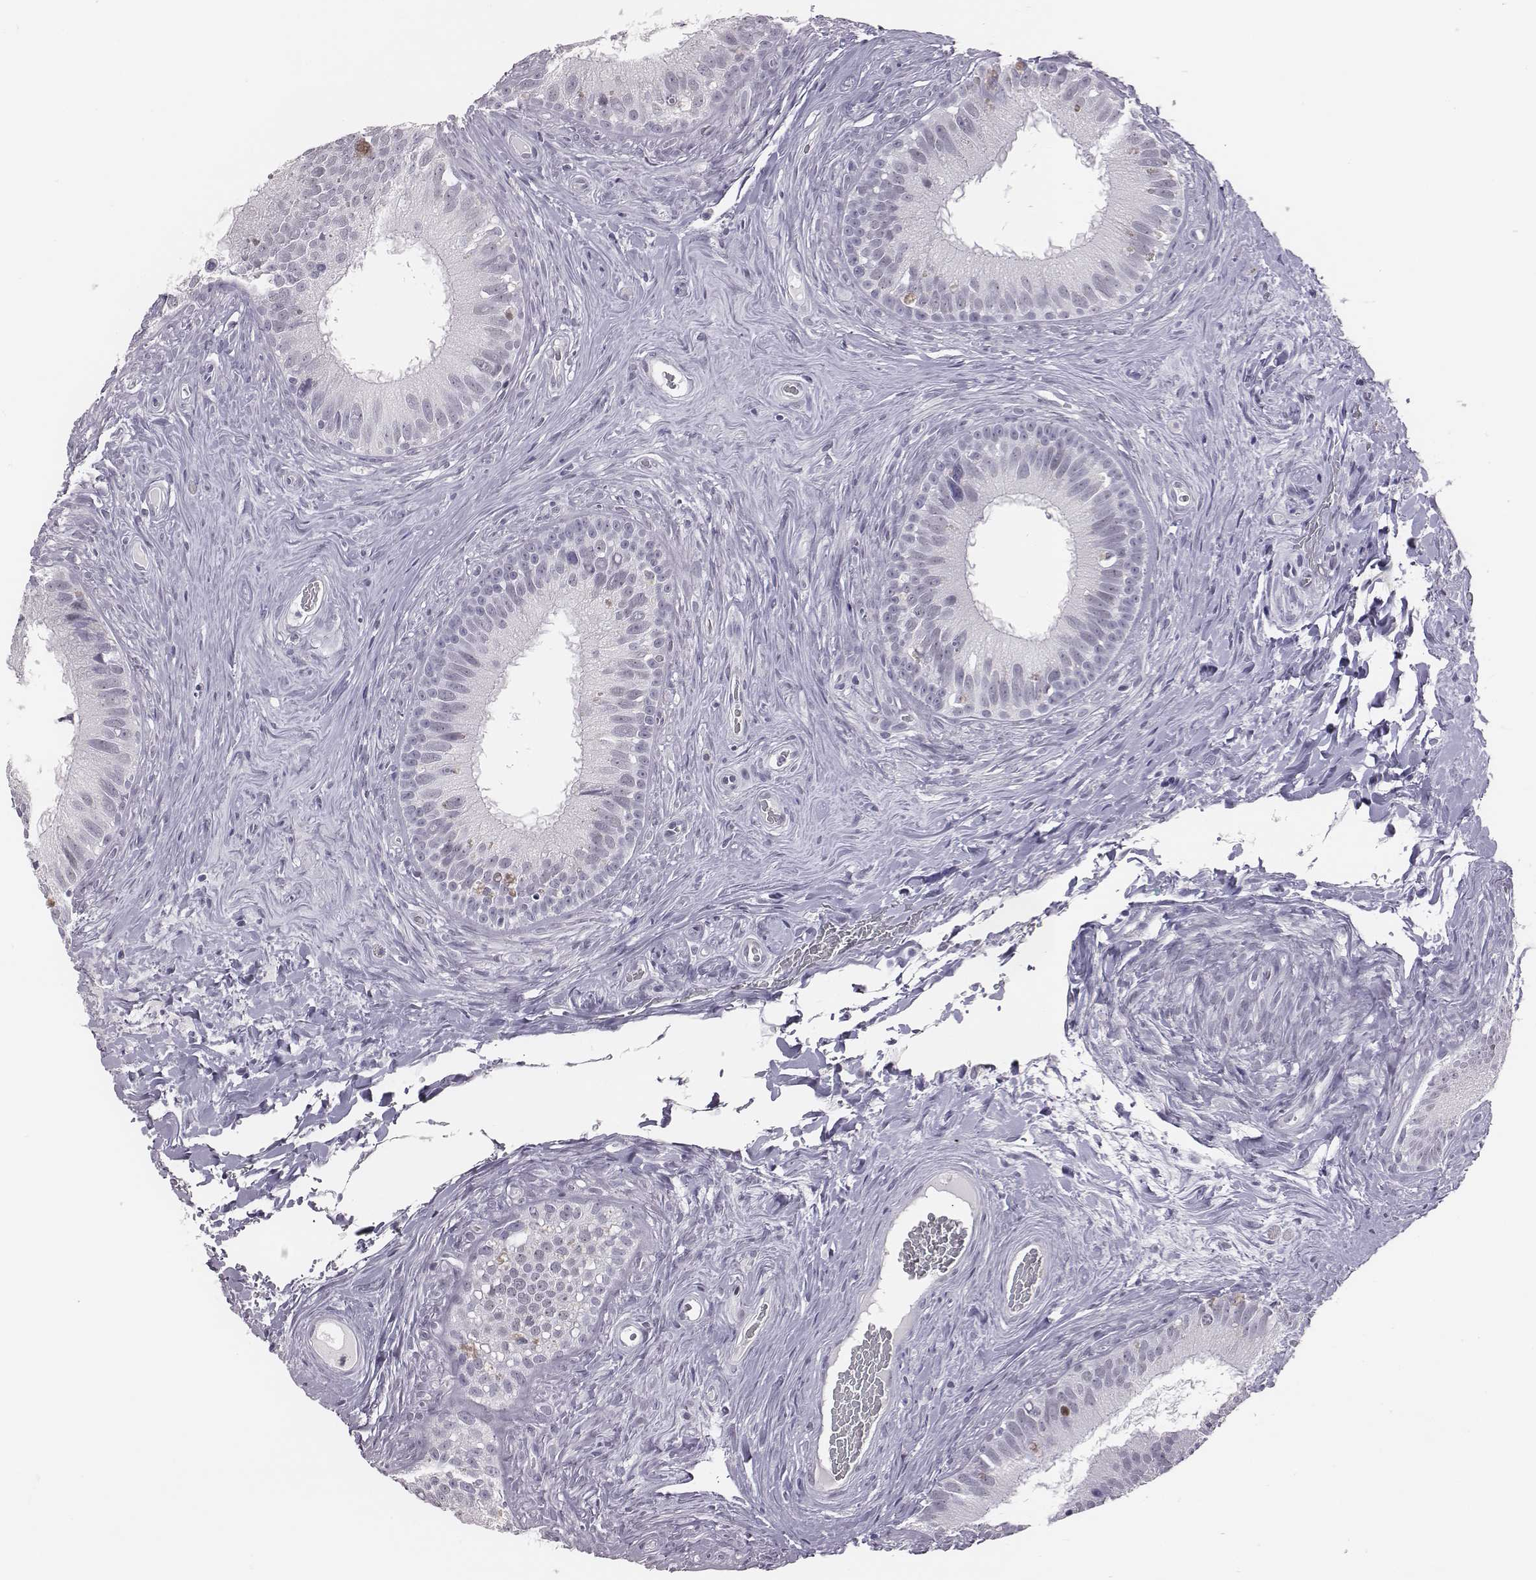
{"staining": {"intensity": "negative", "quantity": "none", "location": "none"}, "tissue": "epididymis", "cell_type": "Glandular cells", "image_type": "normal", "snomed": [{"axis": "morphology", "description": "Normal tissue, NOS"}, {"axis": "topography", "description": "Epididymis"}], "caption": "DAB (3,3'-diaminobenzidine) immunohistochemical staining of normal human epididymis shows no significant staining in glandular cells.", "gene": "ACOD1", "patient": {"sex": "male", "age": 59}}